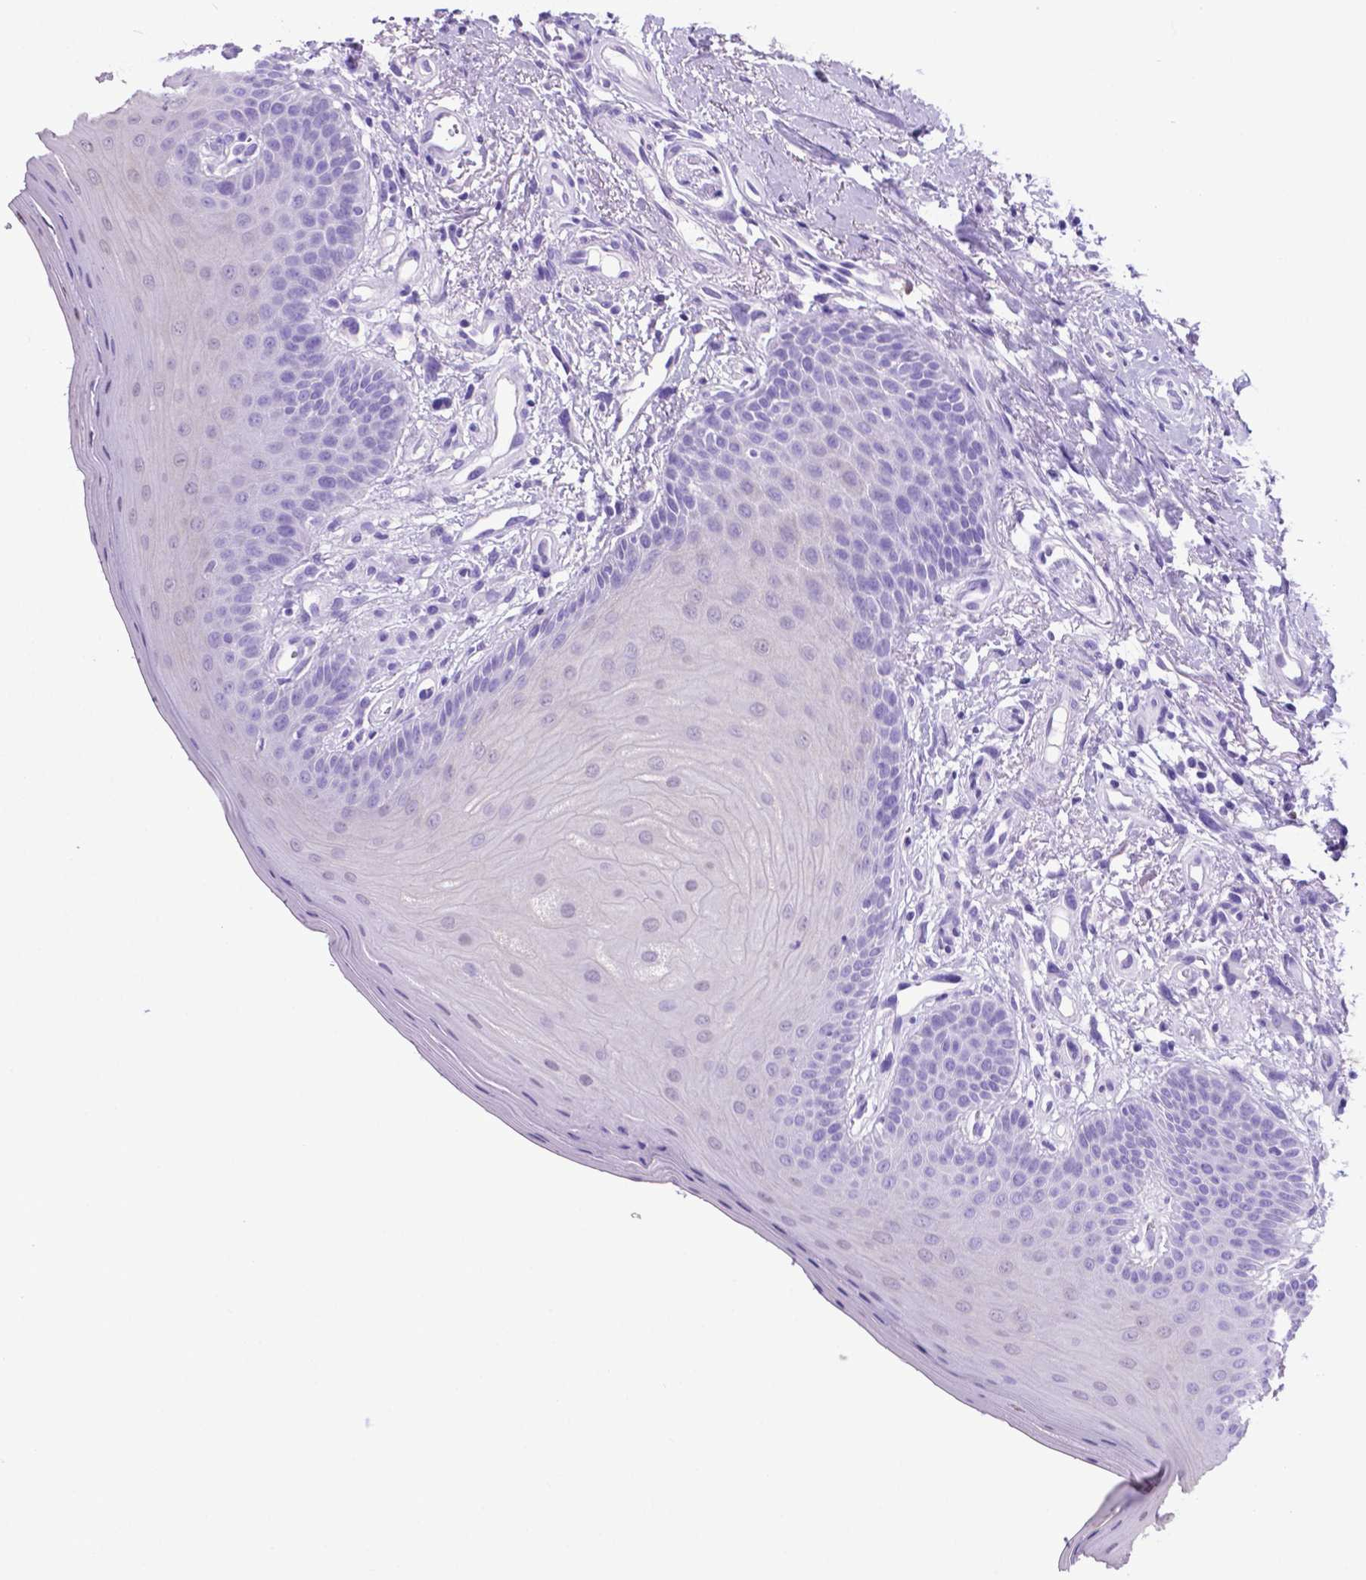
{"staining": {"intensity": "negative", "quantity": "none", "location": "none"}, "tissue": "oral mucosa", "cell_type": "Squamous epithelial cells", "image_type": "normal", "snomed": [{"axis": "morphology", "description": "Normal tissue, NOS"}, {"axis": "morphology", "description": "Normal morphology"}, {"axis": "topography", "description": "Oral tissue"}], "caption": "Immunohistochemical staining of normal human oral mucosa exhibits no significant staining in squamous epithelial cells. (DAB (3,3'-diaminobenzidine) immunohistochemistry visualized using brightfield microscopy, high magnification).", "gene": "LZTR1", "patient": {"sex": "female", "age": 76}}